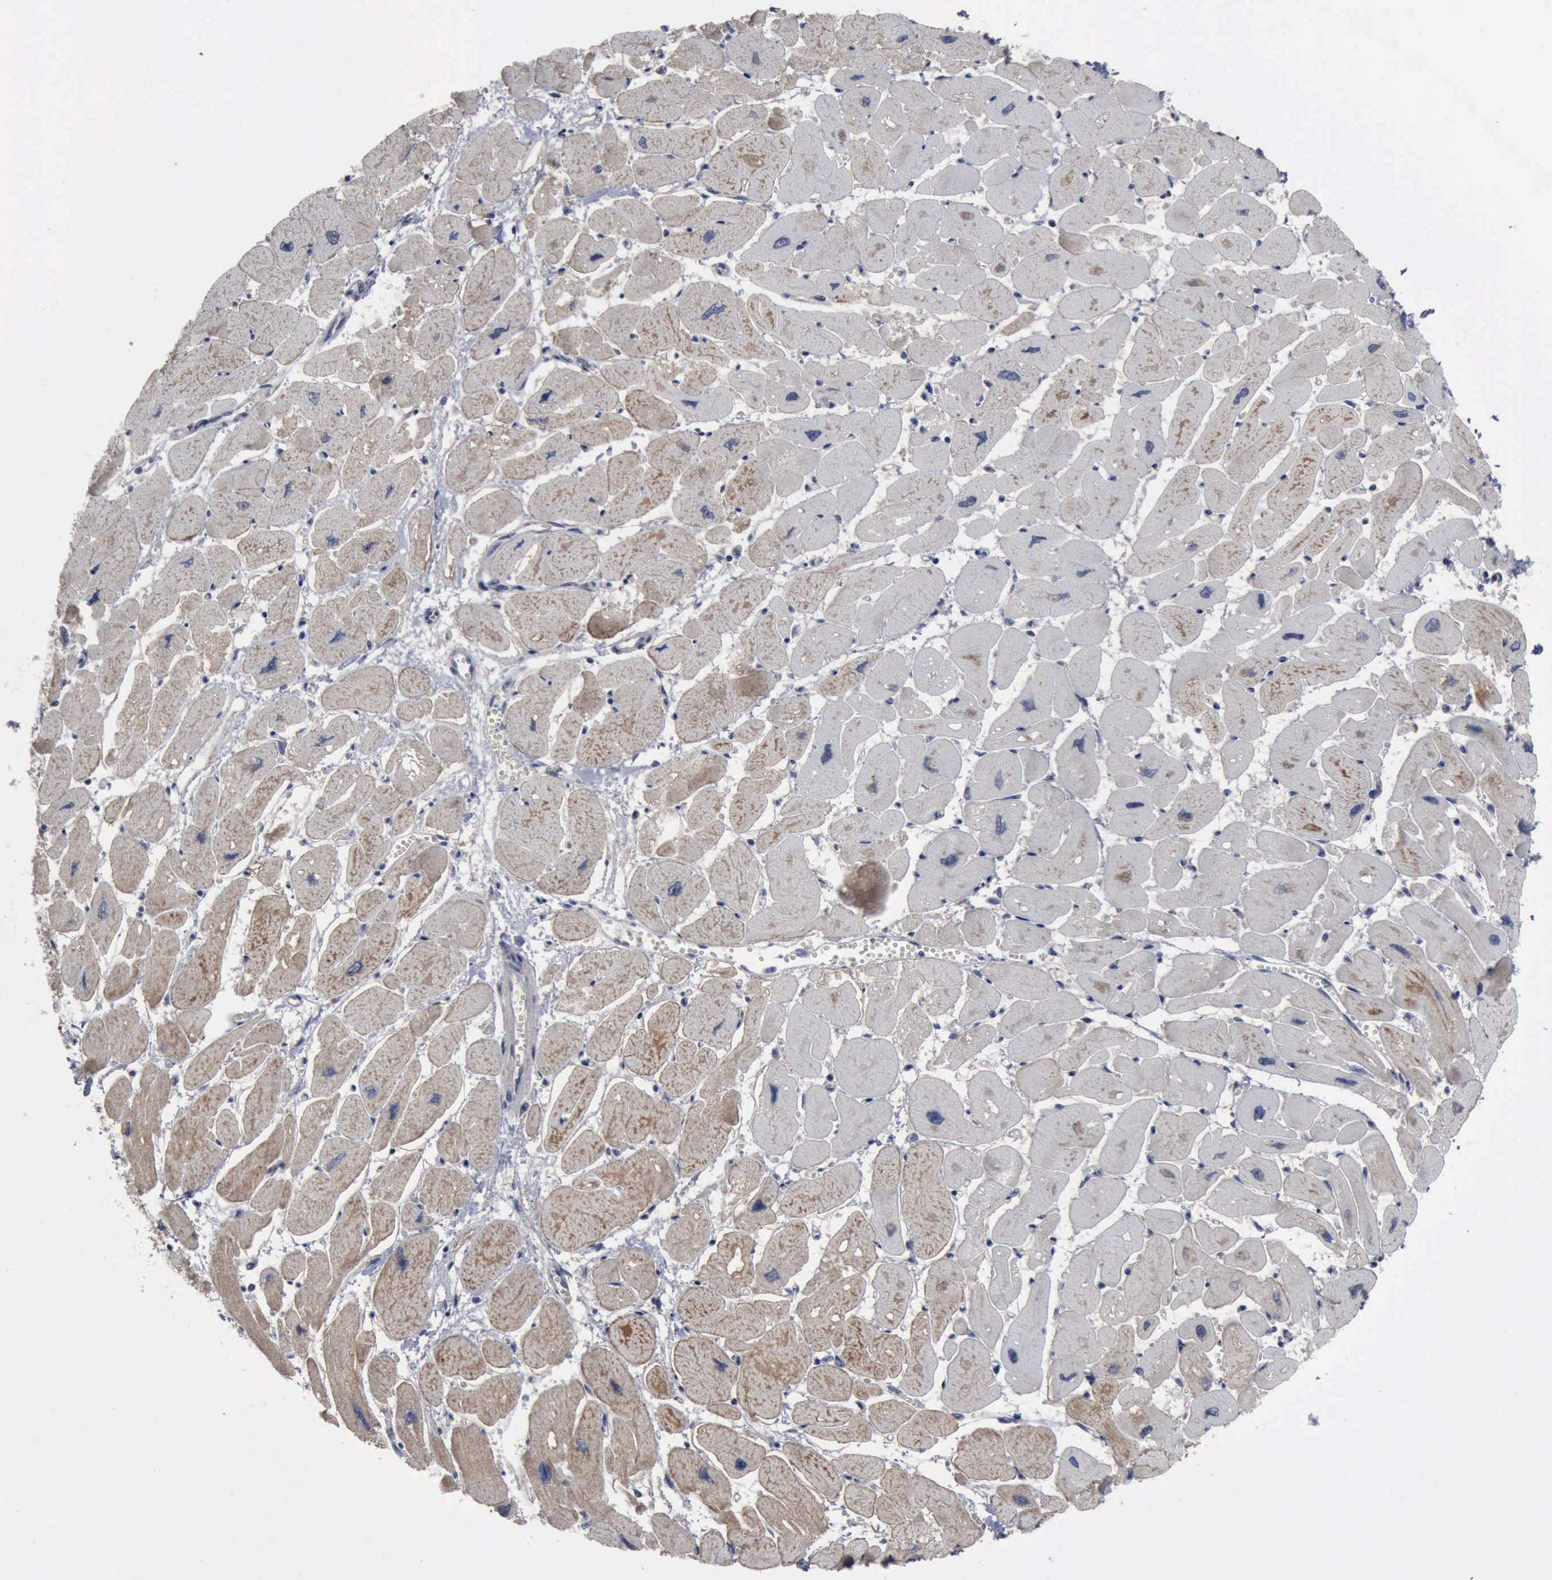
{"staining": {"intensity": "moderate", "quantity": "25%-75%", "location": "cytoplasmic/membranous"}, "tissue": "heart muscle", "cell_type": "Cardiomyocytes", "image_type": "normal", "snomed": [{"axis": "morphology", "description": "Normal tissue, NOS"}, {"axis": "topography", "description": "Heart"}], "caption": "Cardiomyocytes display medium levels of moderate cytoplasmic/membranous staining in about 25%-75% of cells in unremarkable human heart muscle.", "gene": "MYO18B", "patient": {"sex": "female", "age": 54}}